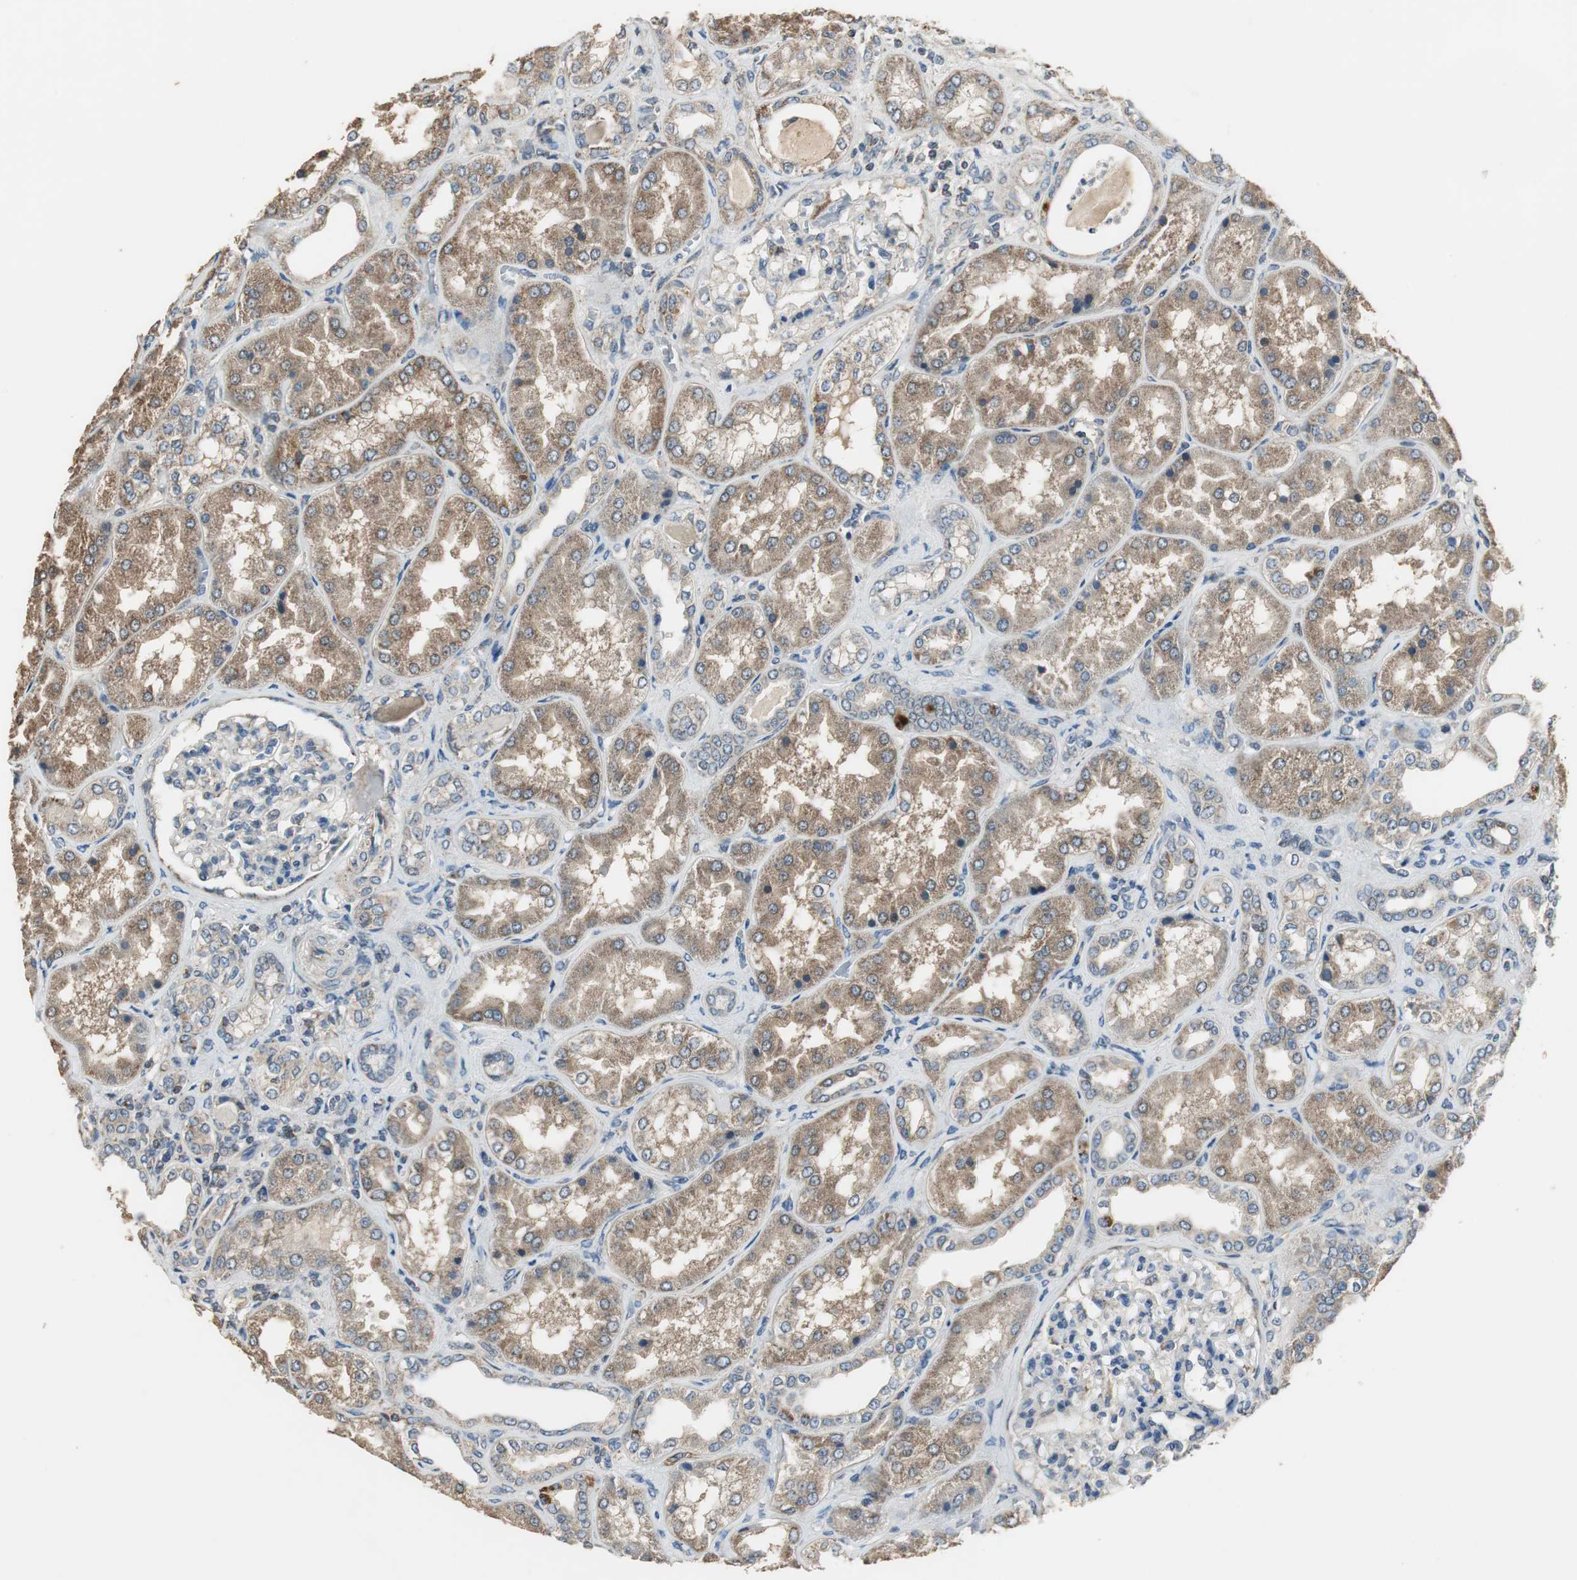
{"staining": {"intensity": "weak", "quantity": "25%-75%", "location": "cytoplasmic/membranous"}, "tissue": "kidney", "cell_type": "Cells in glomeruli", "image_type": "normal", "snomed": [{"axis": "morphology", "description": "Normal tissue, NOS"}, {"axis": "topography", "description": "Kidney"}], "caption": "Approximately 25%-75% of cells in glomeruli in normal kidney show weak cytoplasmic/membranous protein positivity as visualized by brown immunohistochemical staining.", "gene": "MSTO1", "patient": {"sex": "female", "age": 56}}